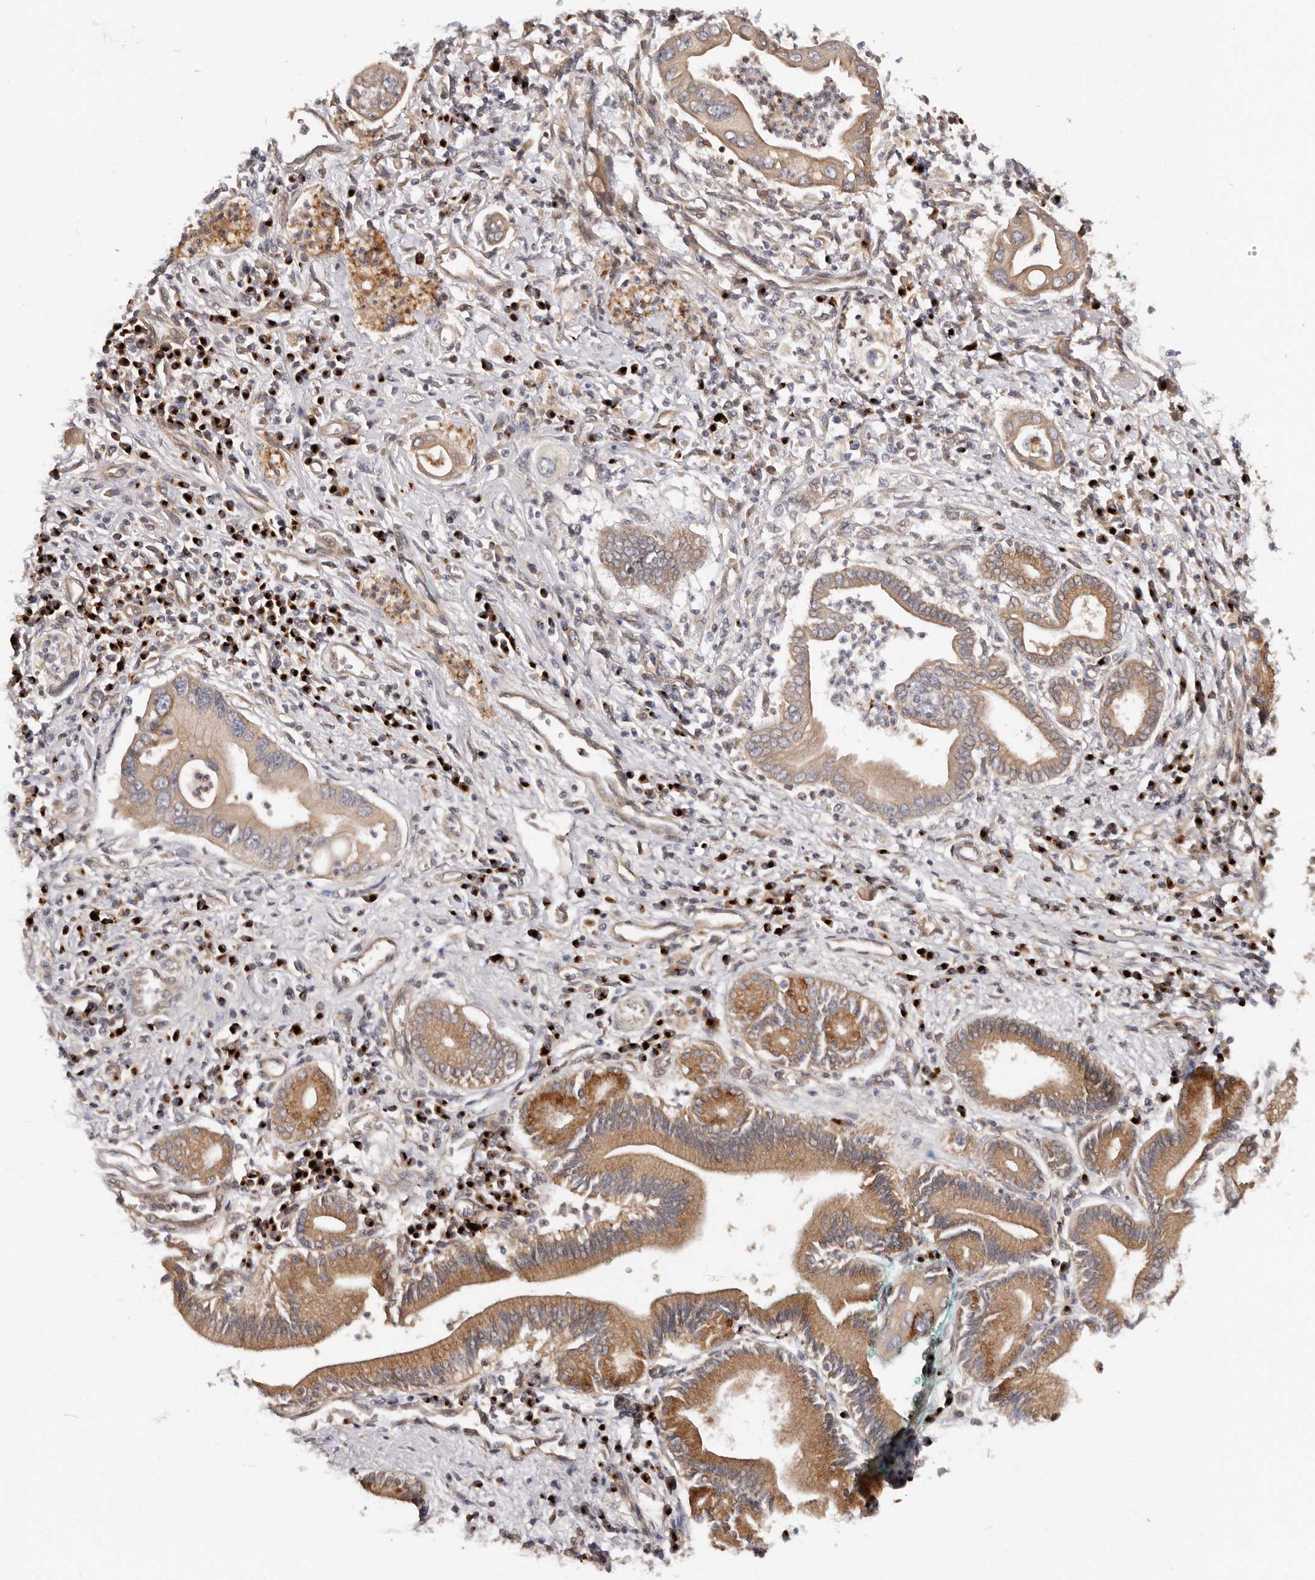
{"staining": {"intensity": "moderate", "quantity": ">75%", "location": "cytoplasmic/membranous"}, "tissue": "pancreatic cancer", "cell_type": "Tumor cells", "image_type": "cancer", "snomed": [{"axis": "morphology", "description": "Adenocarcinoma, NOS"}, {"axis": "topography", "description": "Pancreas"}], "caption": "Adenocarcinoma (pancreatic) was stained to show a protein in brown. There is medium levels of moderate cytoplasmic/membranous staining in about >75% of tumor cells.", "gene": "DACT2", "patient": {"sex": "male", "age": 78}}